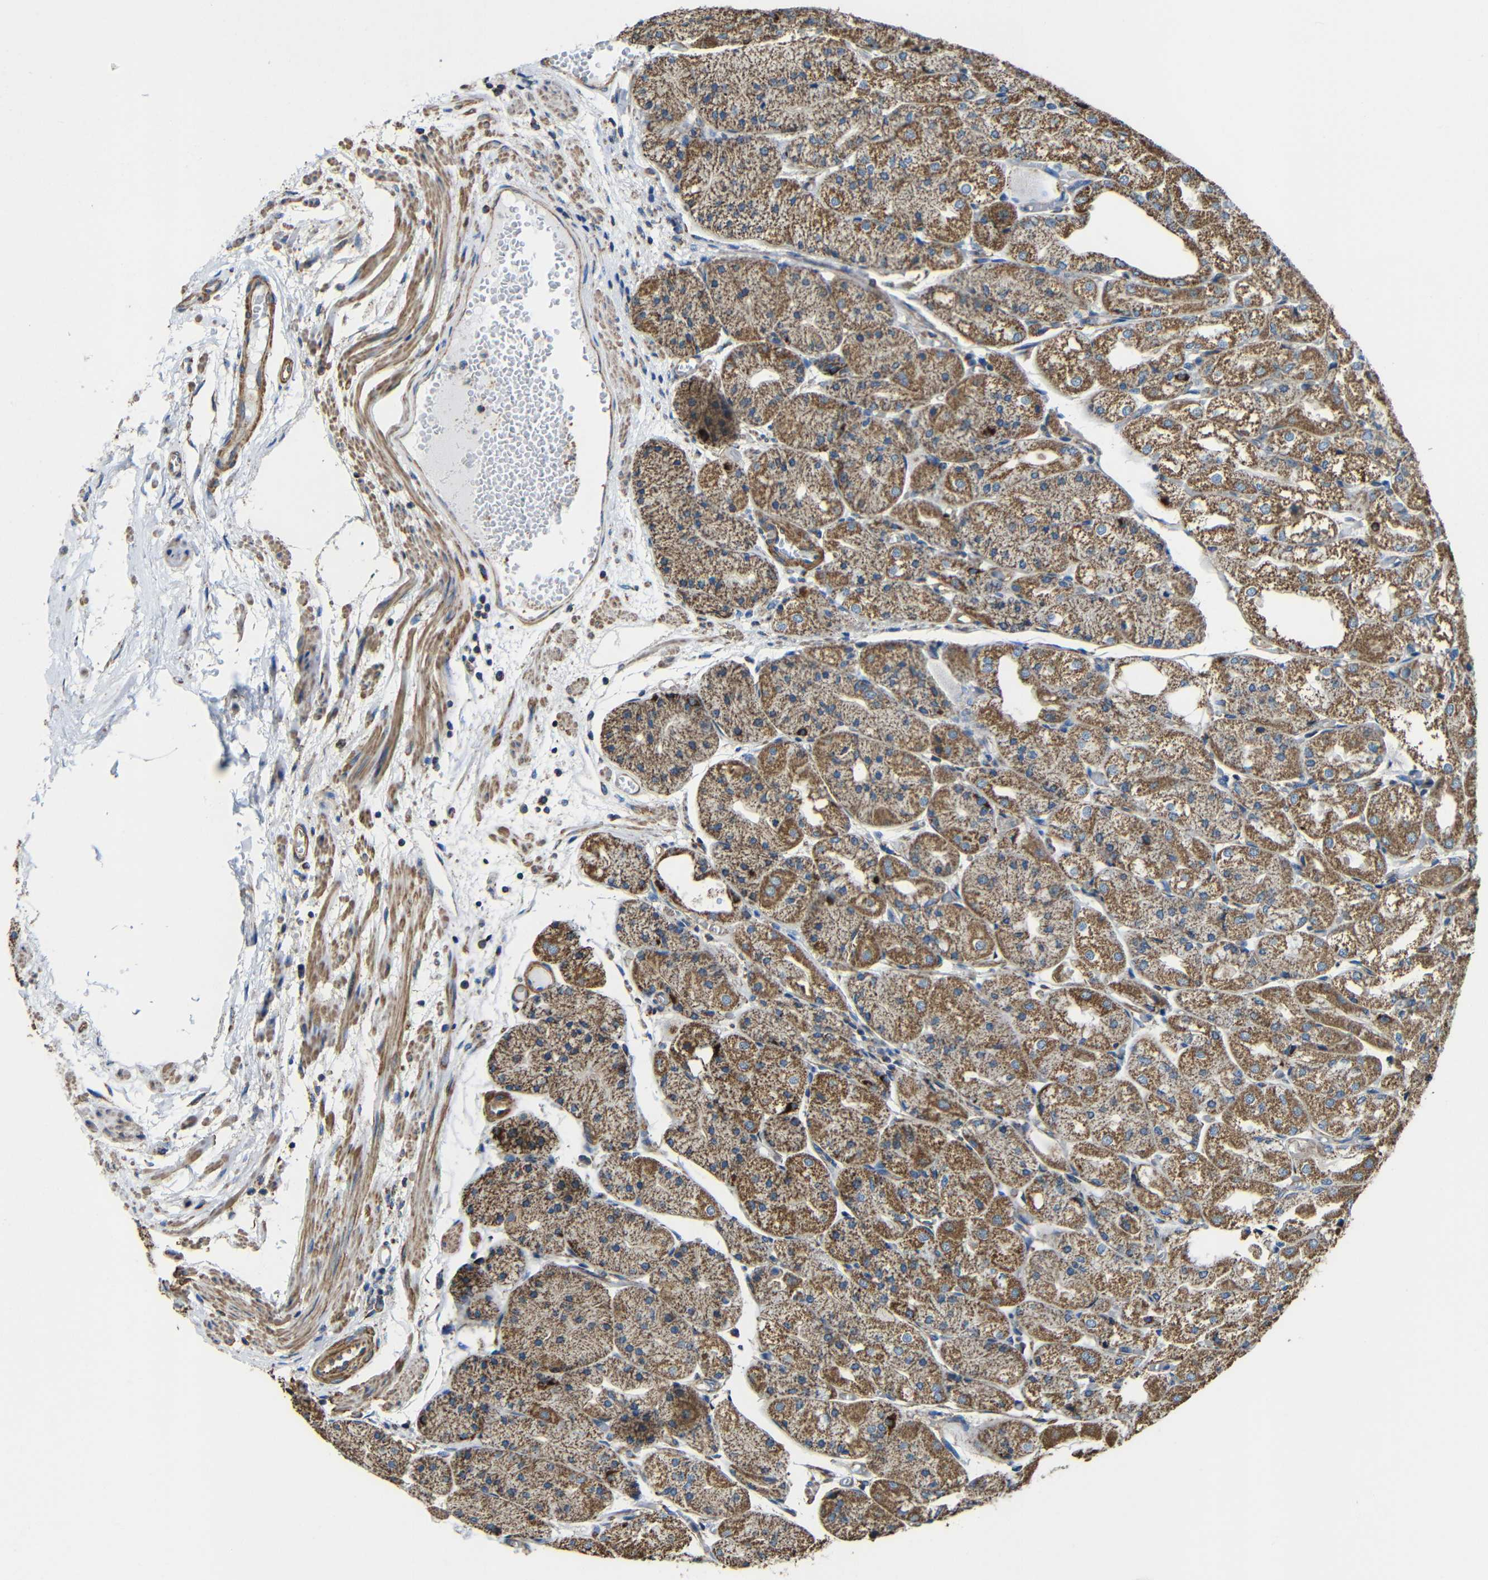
{"staining": {"intensity": "moderate", "quantity": ">75%", "location": "cytoplasmic/membranous"}, "tissue": "stomach", "cell_type": "Glandular cells", "image_type": "normal", "snomed": [{"axis": "morphology", "description": "Normal tissue, NOS"}, {"axis": "topography", "description": "Stomach, upper"}], "caption": "An immunohistochemistry (IHC) photomicrograph of unremarkable tissue is shown. Protein staining in brown shows moderate cytoplasmic/membranous positivity in stomach within glandular cells.", "gene": "INTS6L", "patient": {"sex": "male", "age": 72}}